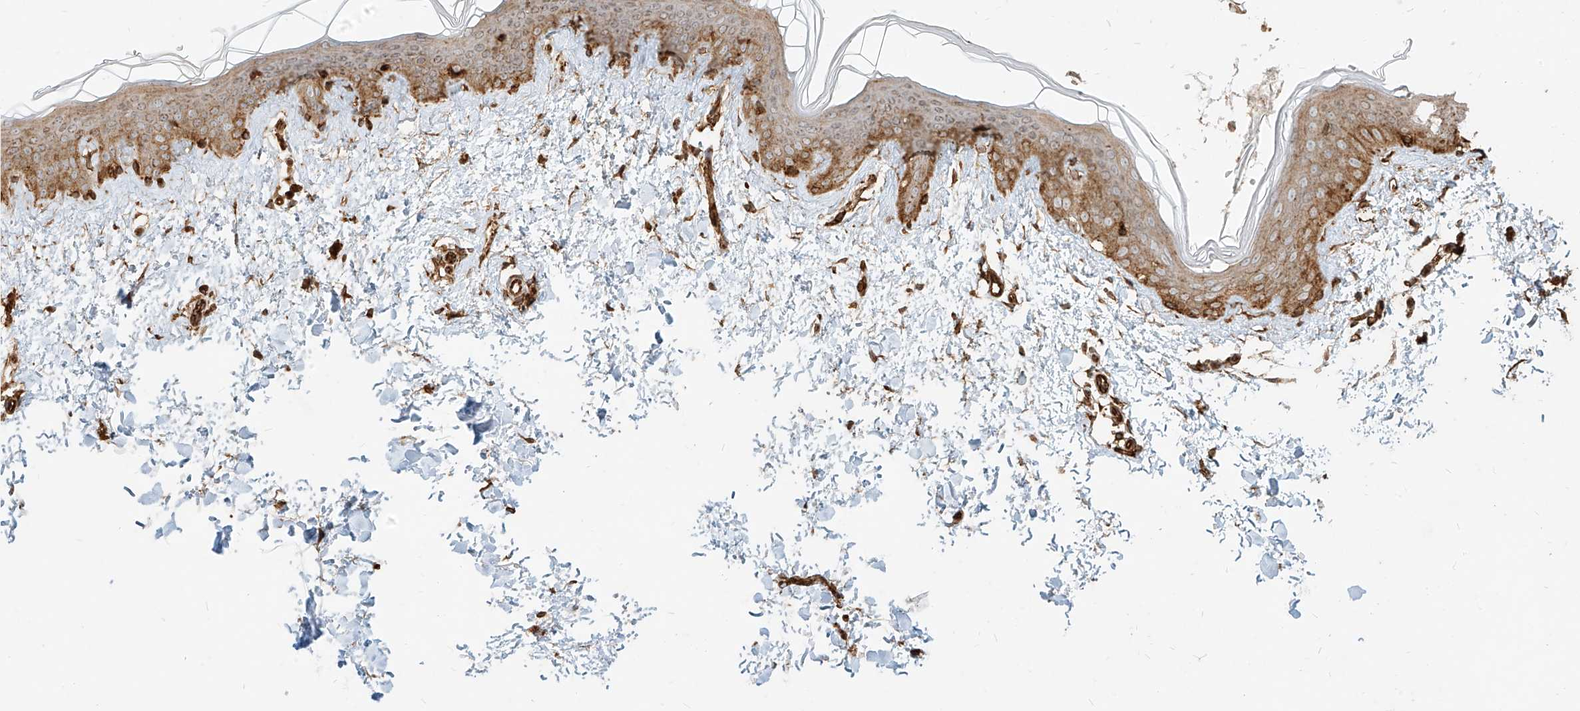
{"staining": {"intensity": "strong", "quantity": ">75%", "location": "cytoplasmic/membranous"}, "tissue": "skin", "cell_type": "Fibroblasts", "image_type": "normal", "snomed": [{"axis": "morphology", "description": "Normal tissue, NOS"}, {"axis": "topography", "description": "Skin"}], "caption": "Skin was stained to show a protein in brown. There is high levels of strong cytoplasmic/membranous expression in about >75% of fibroblasts. The staining was performed using DAB (3,3'-diaminobenzidine) to visualize the protein expression in brown, while the nuclei were stained in blue with hematoxylin (Magnification: 20x).", "gene": "MTX2", "patient": {"sex": "female", "age": 46}}